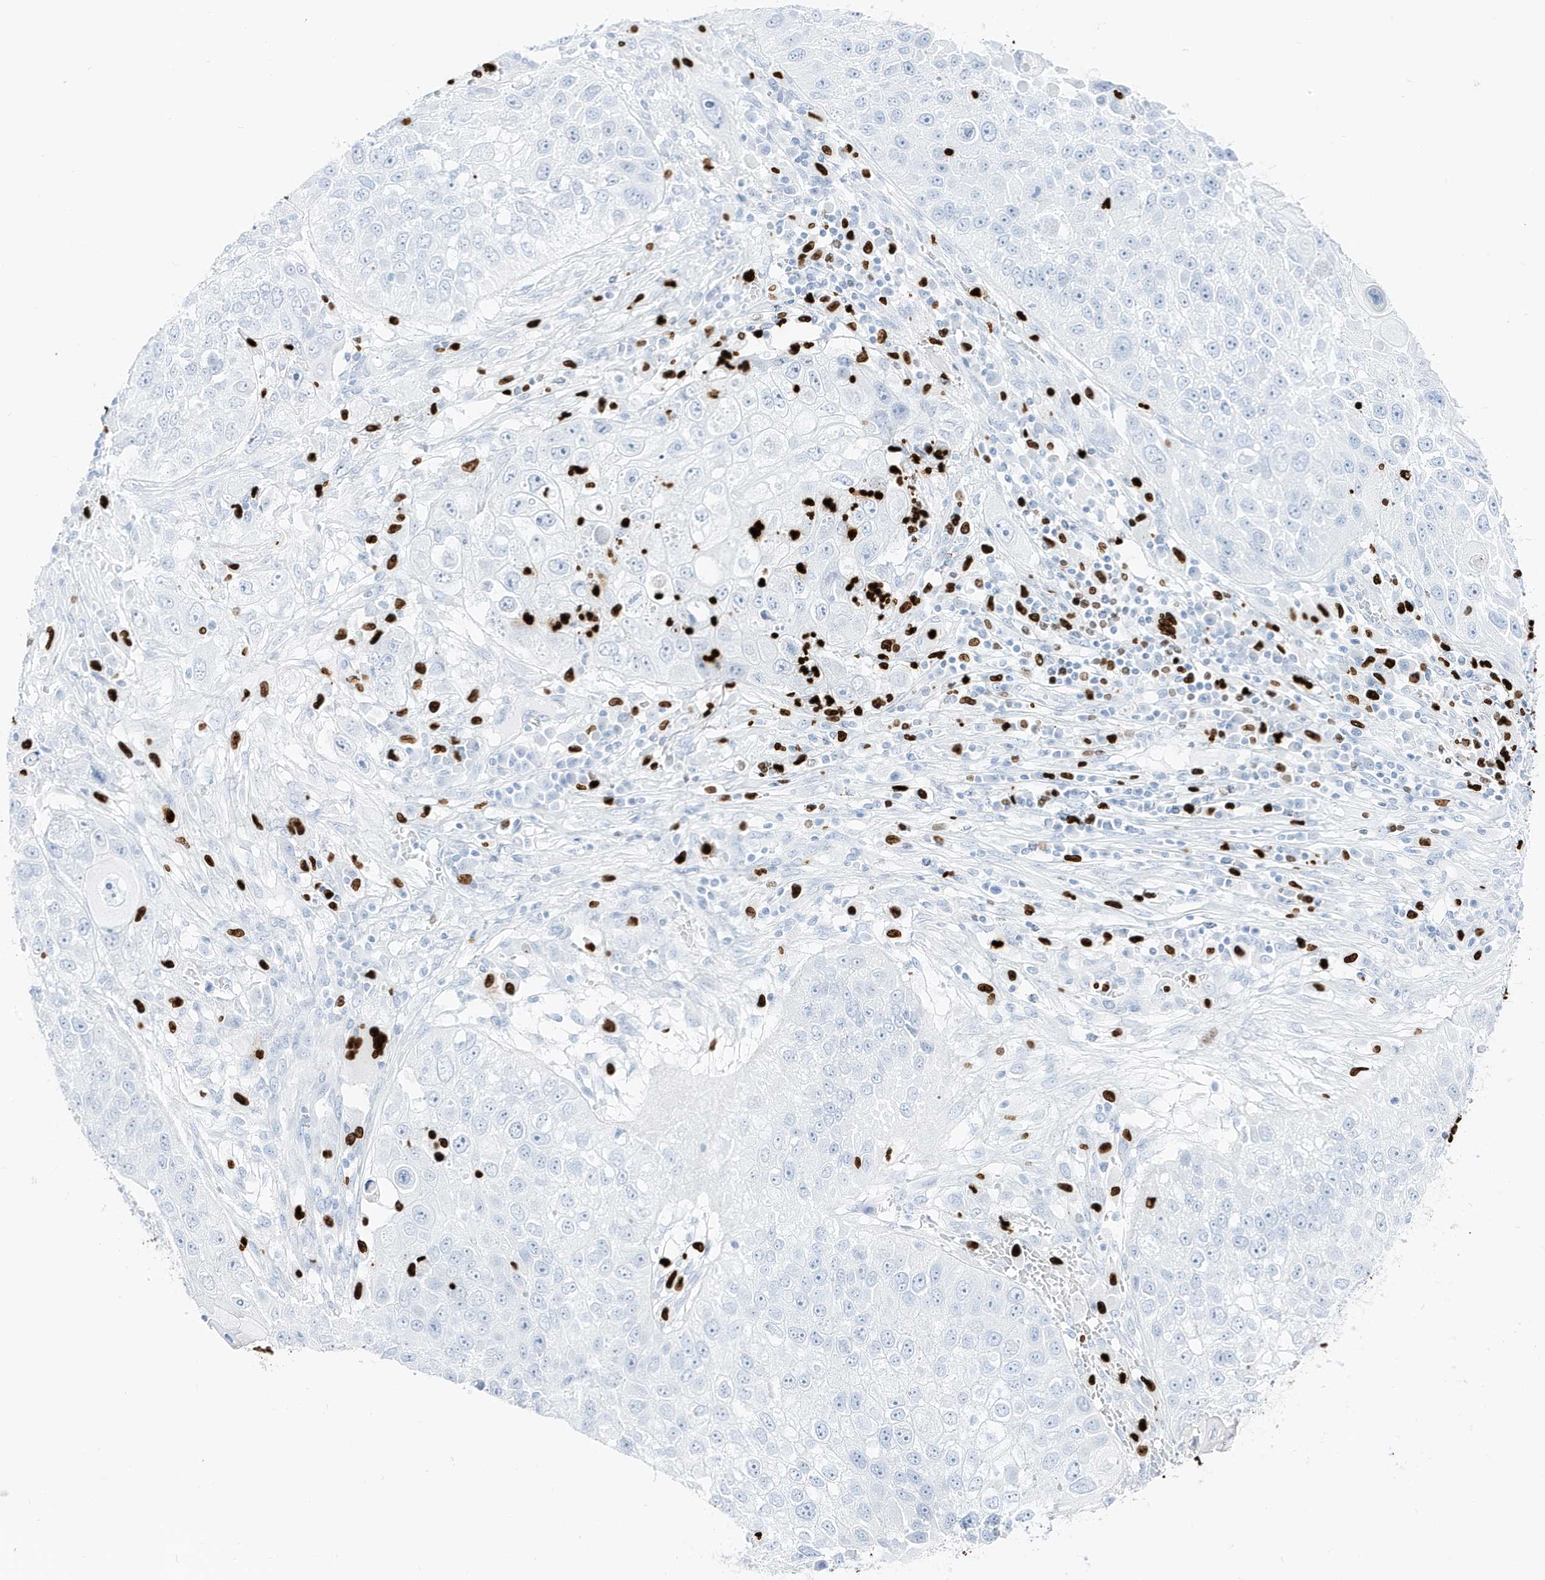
{"staining": {"intensity": "negative", "quantity": "none", "location": "none"}, "tissue": "lung cancer", "cell_type": "Tumor cells", "image_type": "cancer", "snomed": [{"axis": "morphology", "description": "Squamous cell carcinoma, NOS"}, {"axis": "topography", "description": "Lung"}], "caption": "Immunohistochemical staining of human lung cancer exhibits no significant expression in tumor cells. (DAB immunohistochemistry (IHC) visualized using brightfield microscopy, high magnification).", "gene": "MNDA", "patient": {"sex": "male", "age": 61}}